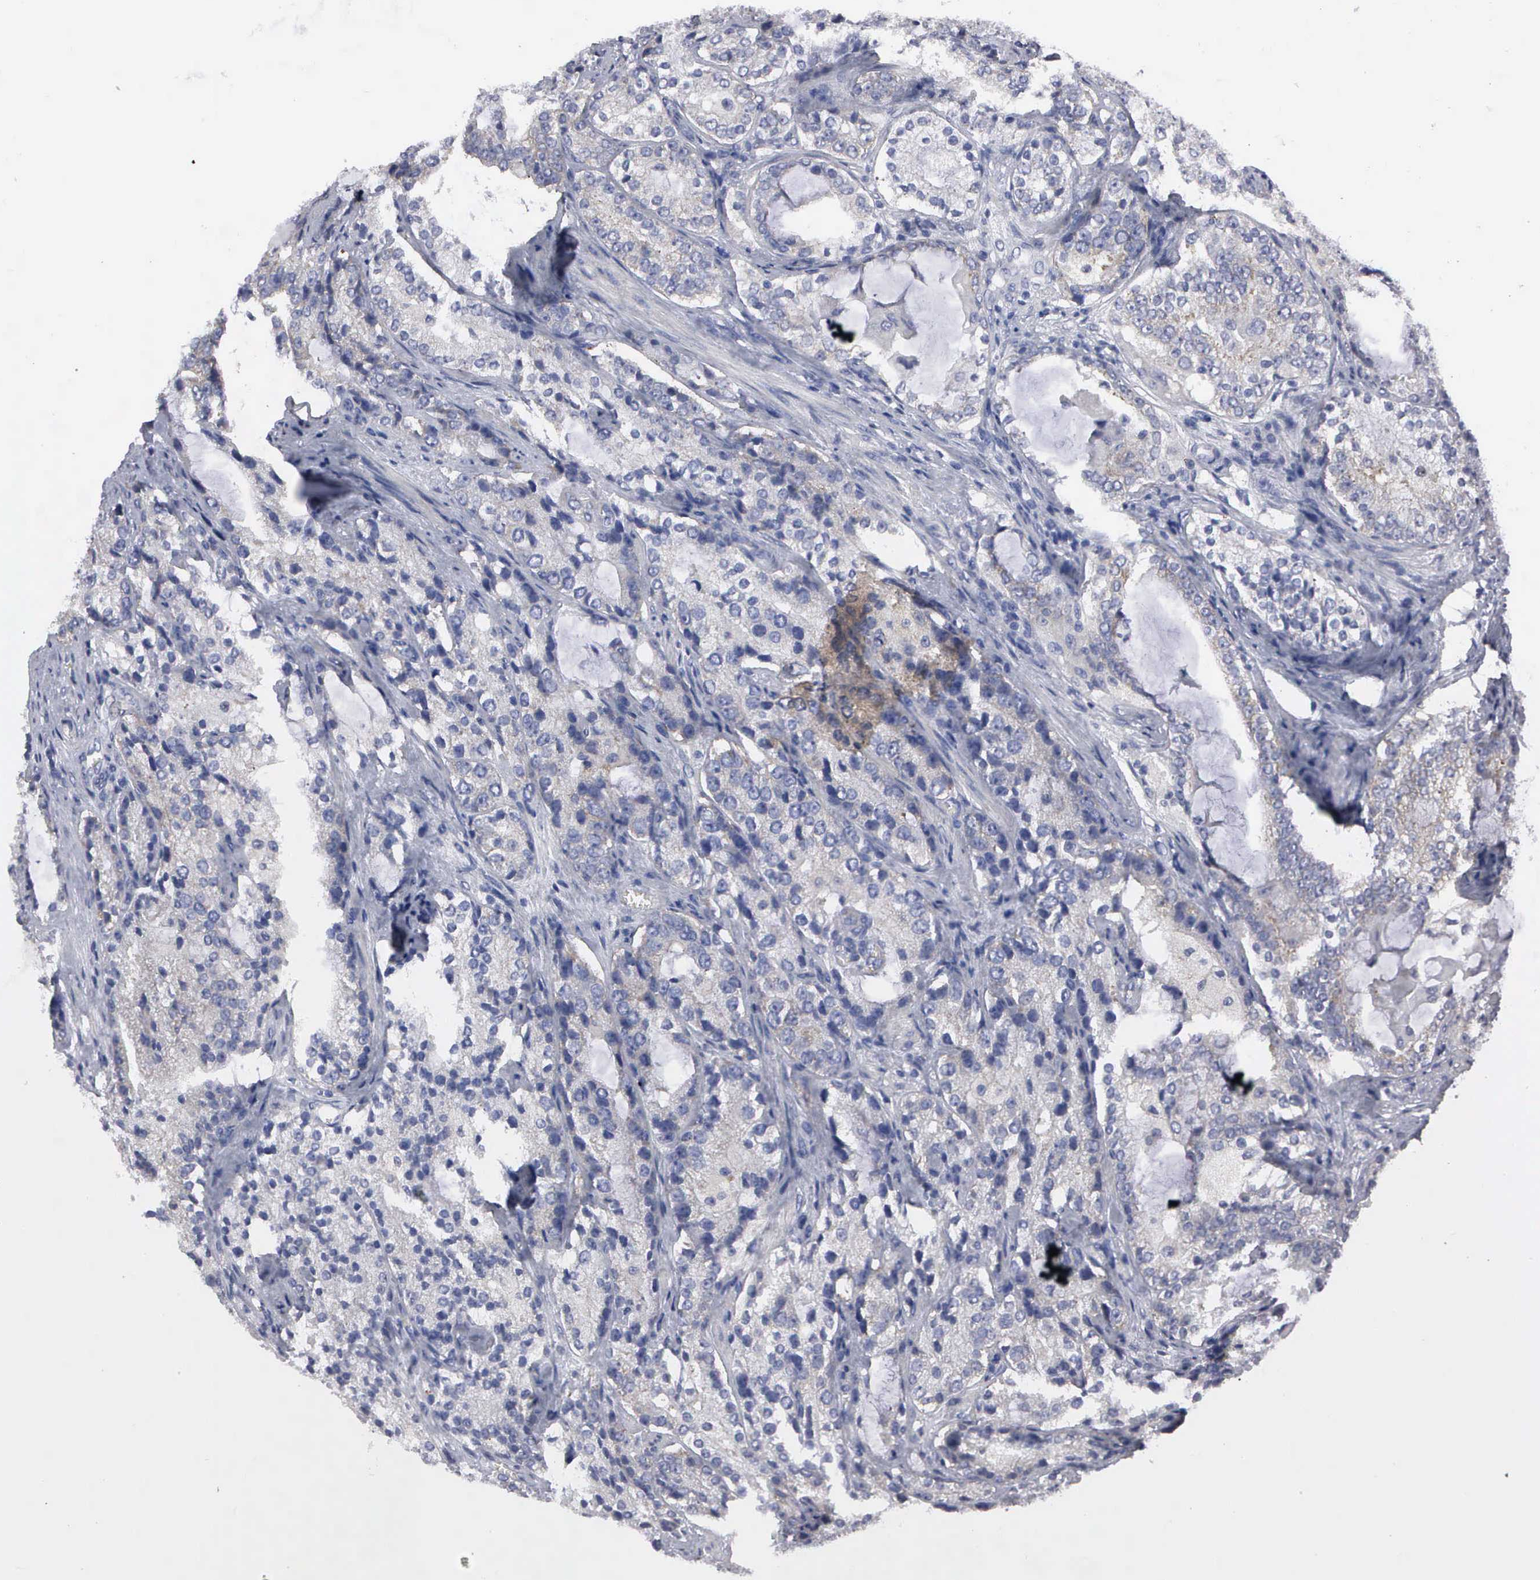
{"staining": {"intensity": "negative", "quantity": "none", "location": "none"}, "tissue": "prostate cancer", "cell_type": "Tumor cells", "image_type": "cancer", "snomed": [{"axis": "morphology", "description": "Adenocarcinoma, High grade"}, {"axis": "topography", "description": "Prostate"}], "caption": "High power microscopy histopathology image of an IHC micrograph of prostate cancer (high-grade adenocarcinoma), revealing no significant expression in tumor cells. (DAB IHC, high magnification).", "gene": "TXLNG", "patient": {"sex": "male", "age": 63}}